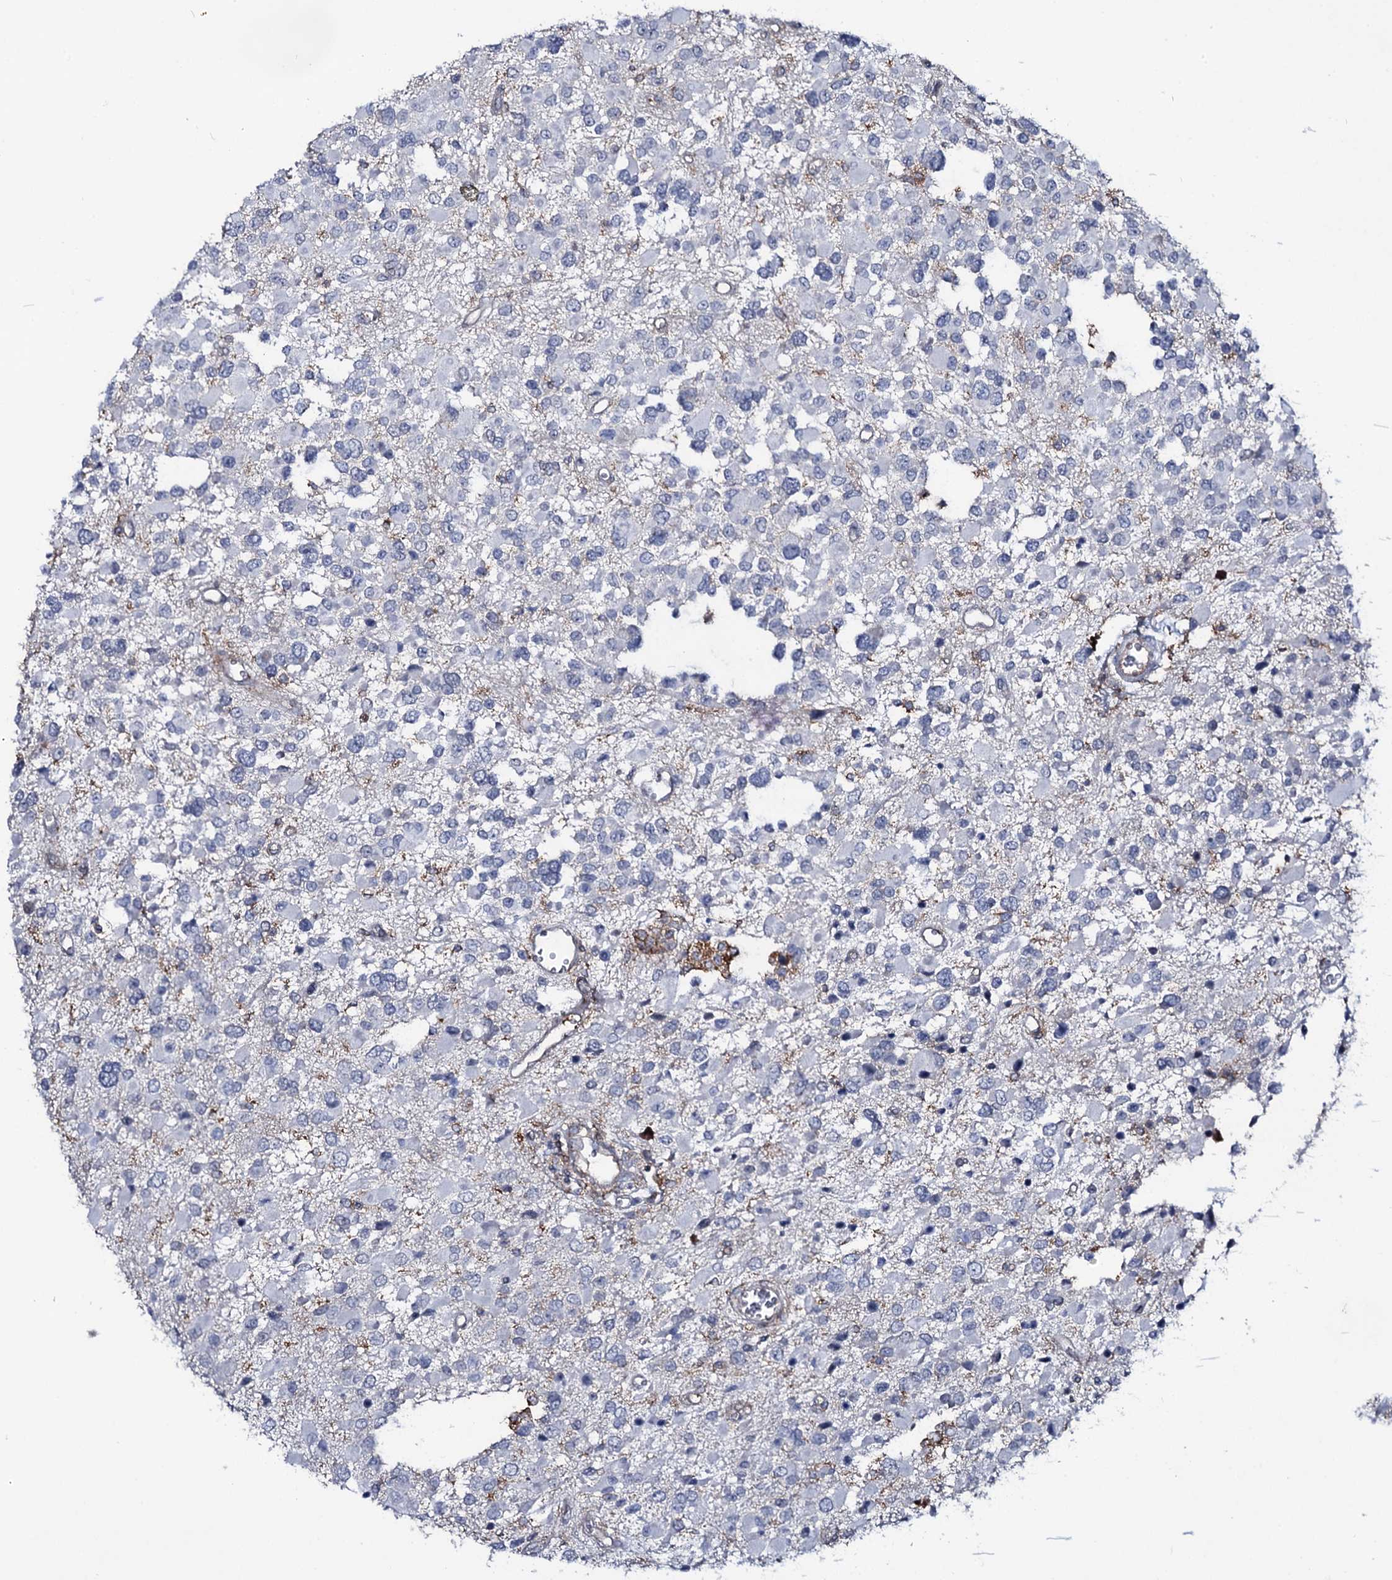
{"staining": {"intensity": "negative", "quantity": "none", "location": "none"}, "tissue": "glioma", "cell_type": "Tumor cells", "image_type": "cancer", "snomed": [{"axis": "morphology", "description": "Glioma, malignant, High grade"}, {"axis": "topography", "description": "Brain"}], "caption": "DAB (3,3'-diaminobenzidine) immunohistochemical staining of human high-grade glioma (malignant) exhibits no significant staining in tumor cells.", "gene": "SNAP23", "patient": {"sex": "male", "age": 53}}